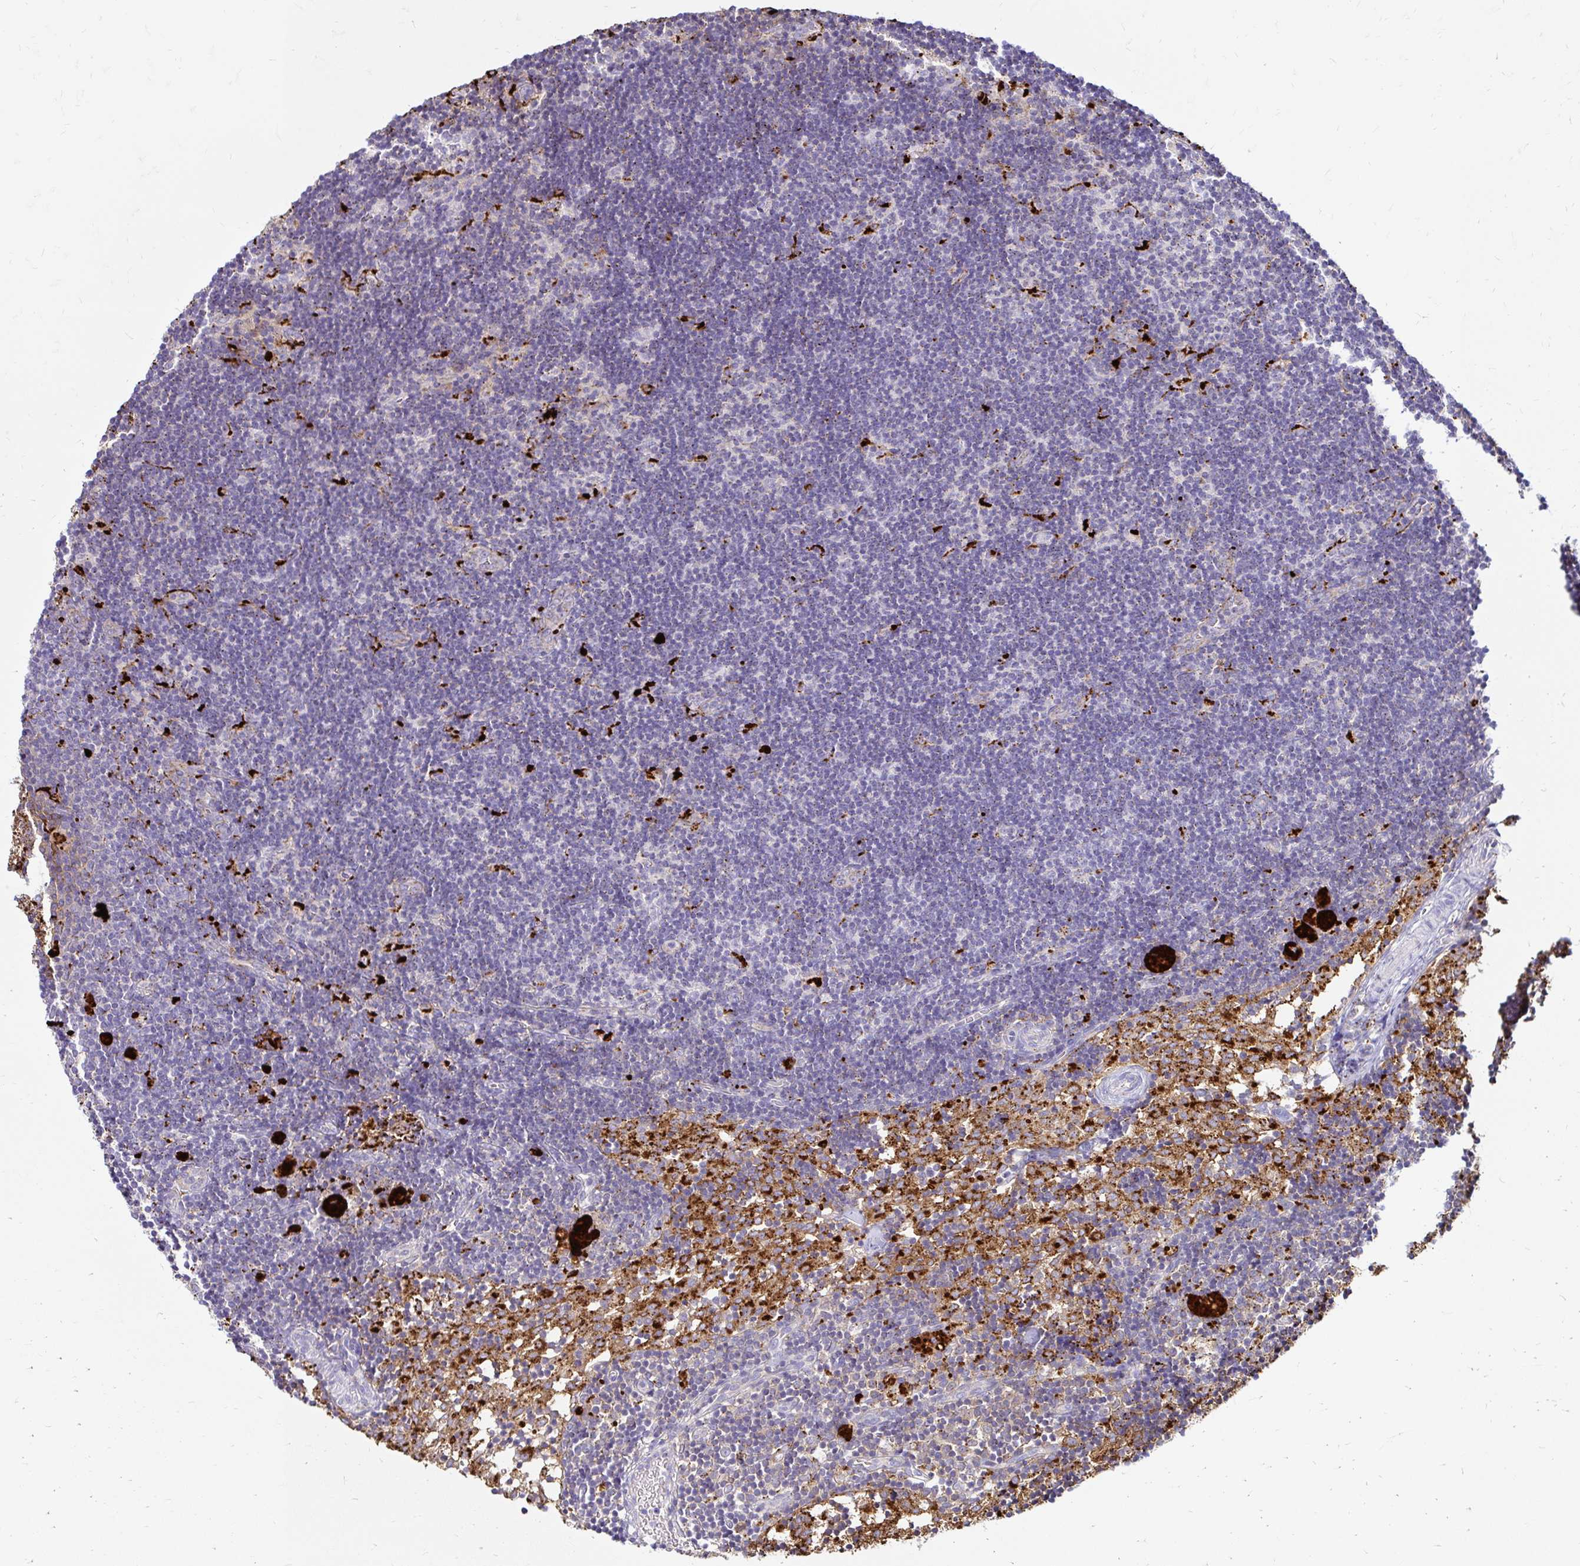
{"staining": {"intensity": "strong", "quantity": "<25%", "location": "cytoplasmic/membranous"}, "tissue": "lymph node", "cell_type": "Germinal center cells", "image_type": "normal", "snomed": [{"axis": "morphology", "description": "Normal tissue, NOS"}, {"axis": "topography", "description": "Lymph node"}], "caption": "This micrograph reveals immunohistochemistry staining of unremarkable lymph node, with medium strong cytoplasmic/membranous expression in about <25% of germinal center cells.", "gene": "FUCA1", "patient": {"sex": "female", "age": 31}}